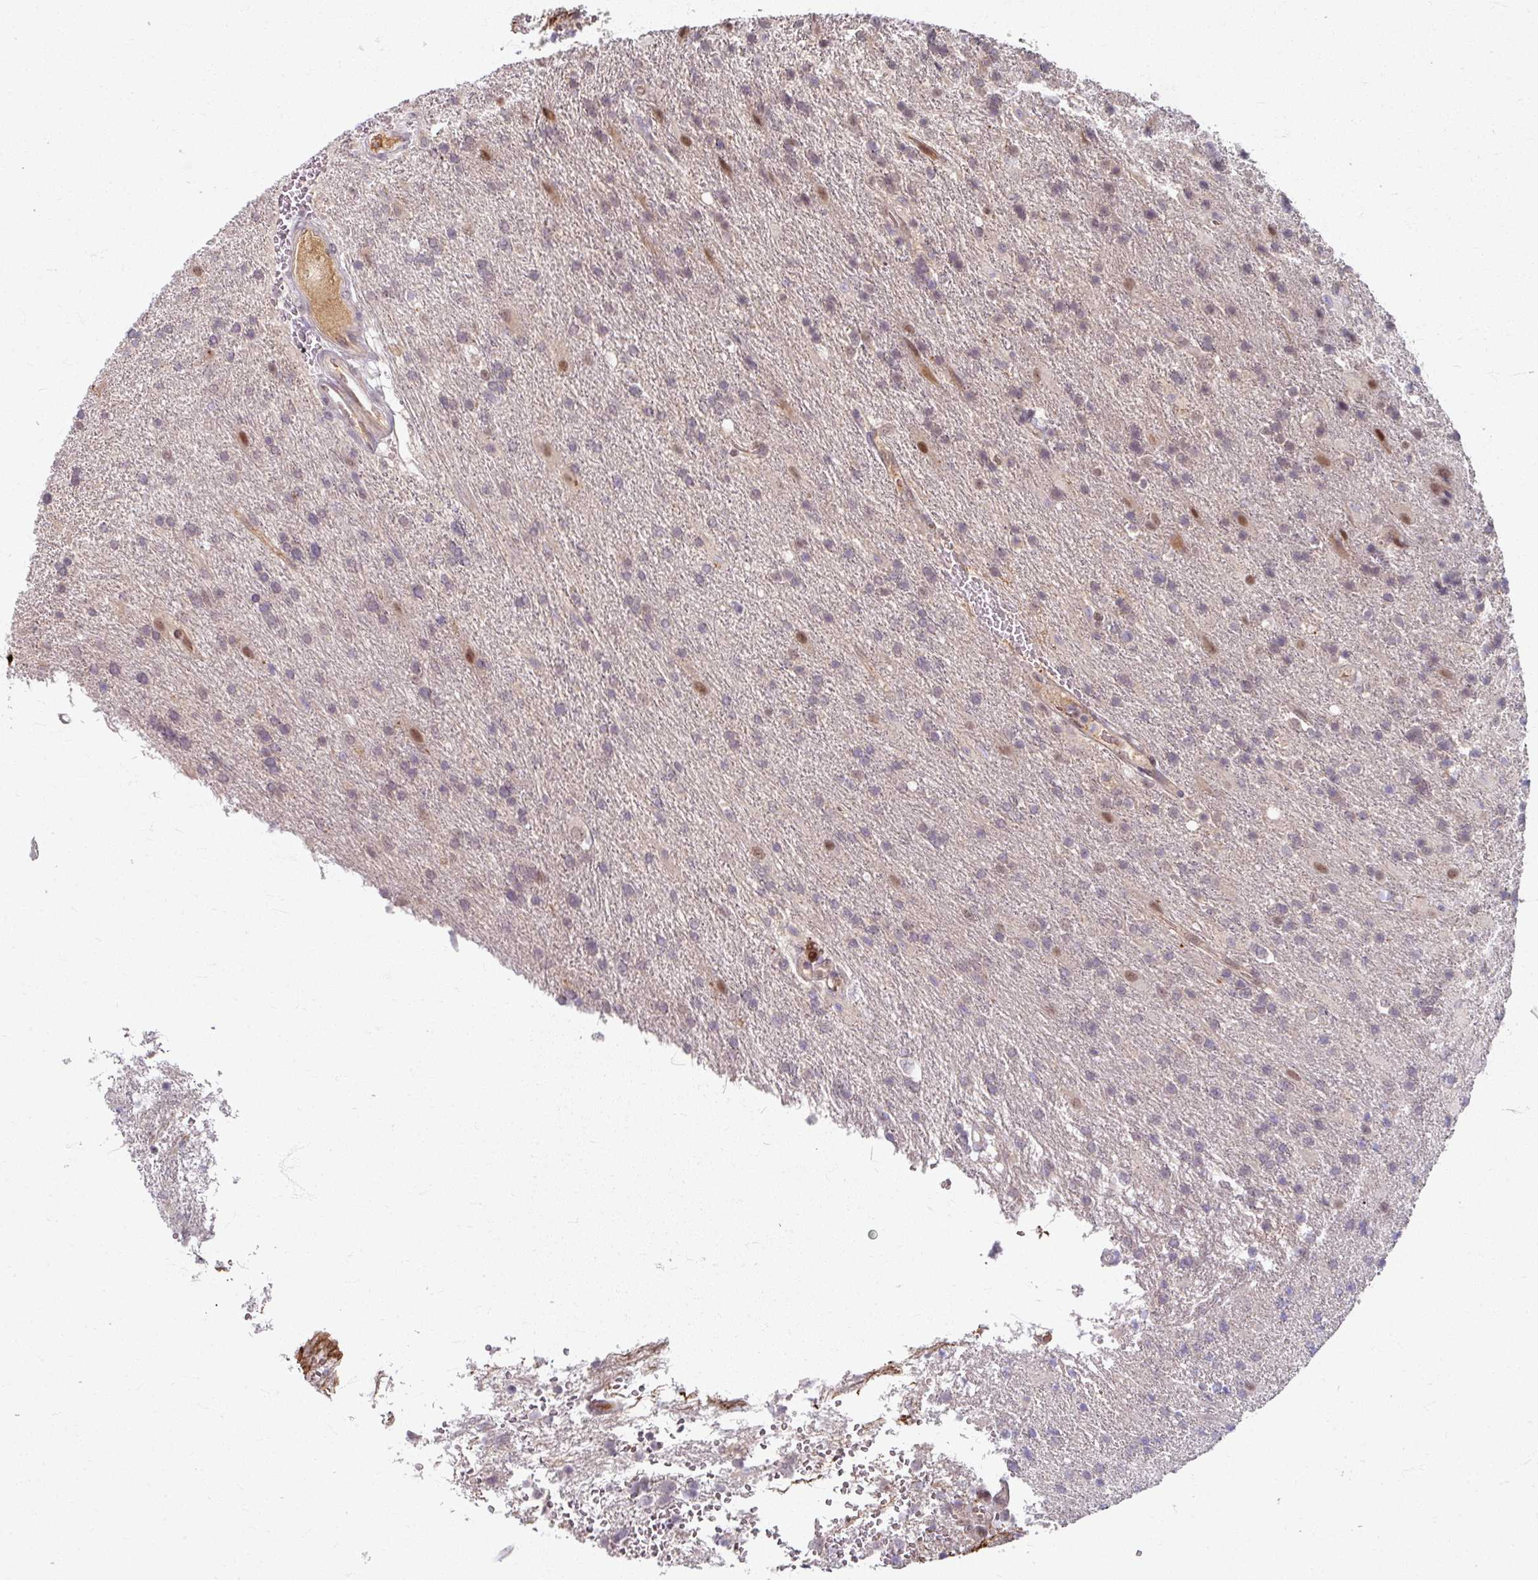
{"staining": {"intensity": "weak", "quantity": "<25%", "location": "cytoplasmic/membranous"}, "tissue": "glioma", "cell_type": "Tumor cells", "image_type": "cancer", "snomed": [{"axis": "morphology", "description": "Glioma, malignant, High grade"}, {"axis": "topography", "description": "Brain"}], "caption": "There is no significant positivity in tumor cells of glioma.", "gene": "KLC3", "patient": {"sex": "male", "age": 56}}